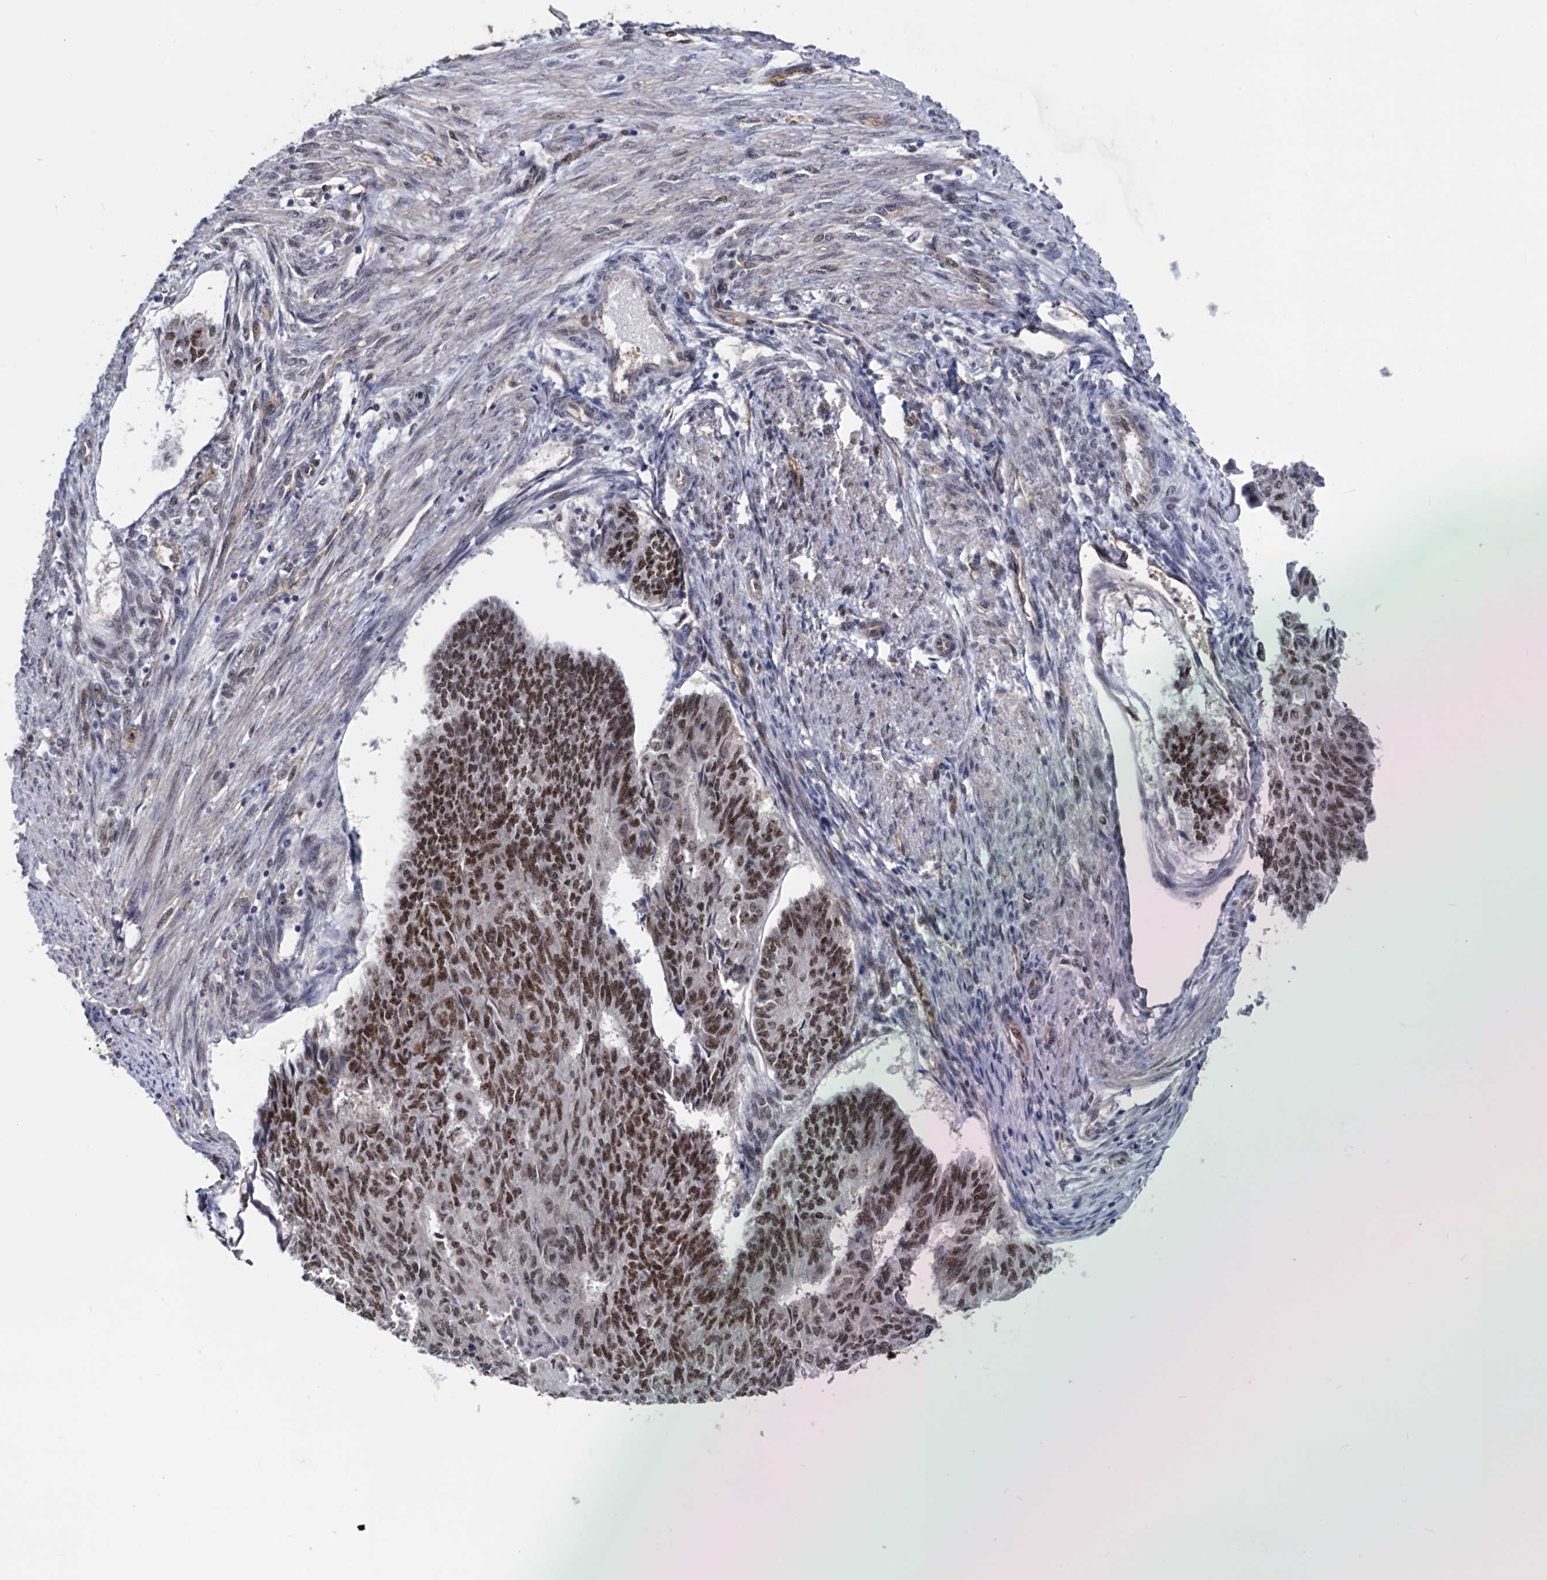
{"staining": {"intensity": "moderate", "quantity": ">75%", "location": "nuclear"}, "tissue": "endometrial cancer", "cell_type": "Tumor cells", "image_type": "cancer", "snomed": [{"axis": "morphology", "description": "Adenocarcinoma, NOS"}, {"axis": "topography", "description": "Endometrium"}], "caption": "Tumor cells demonstrate medium levels of moderate nuclear positivity in about >75% of cells in human endometrial cancer (adenocarcinoma). The protein of interest is stained brown, and the nuclei are stained in blue (DAB IHC with brightfield microscopy, high magnification).", "gene": "GALNT11", "patient": {"sex": "female", "age": 32}}